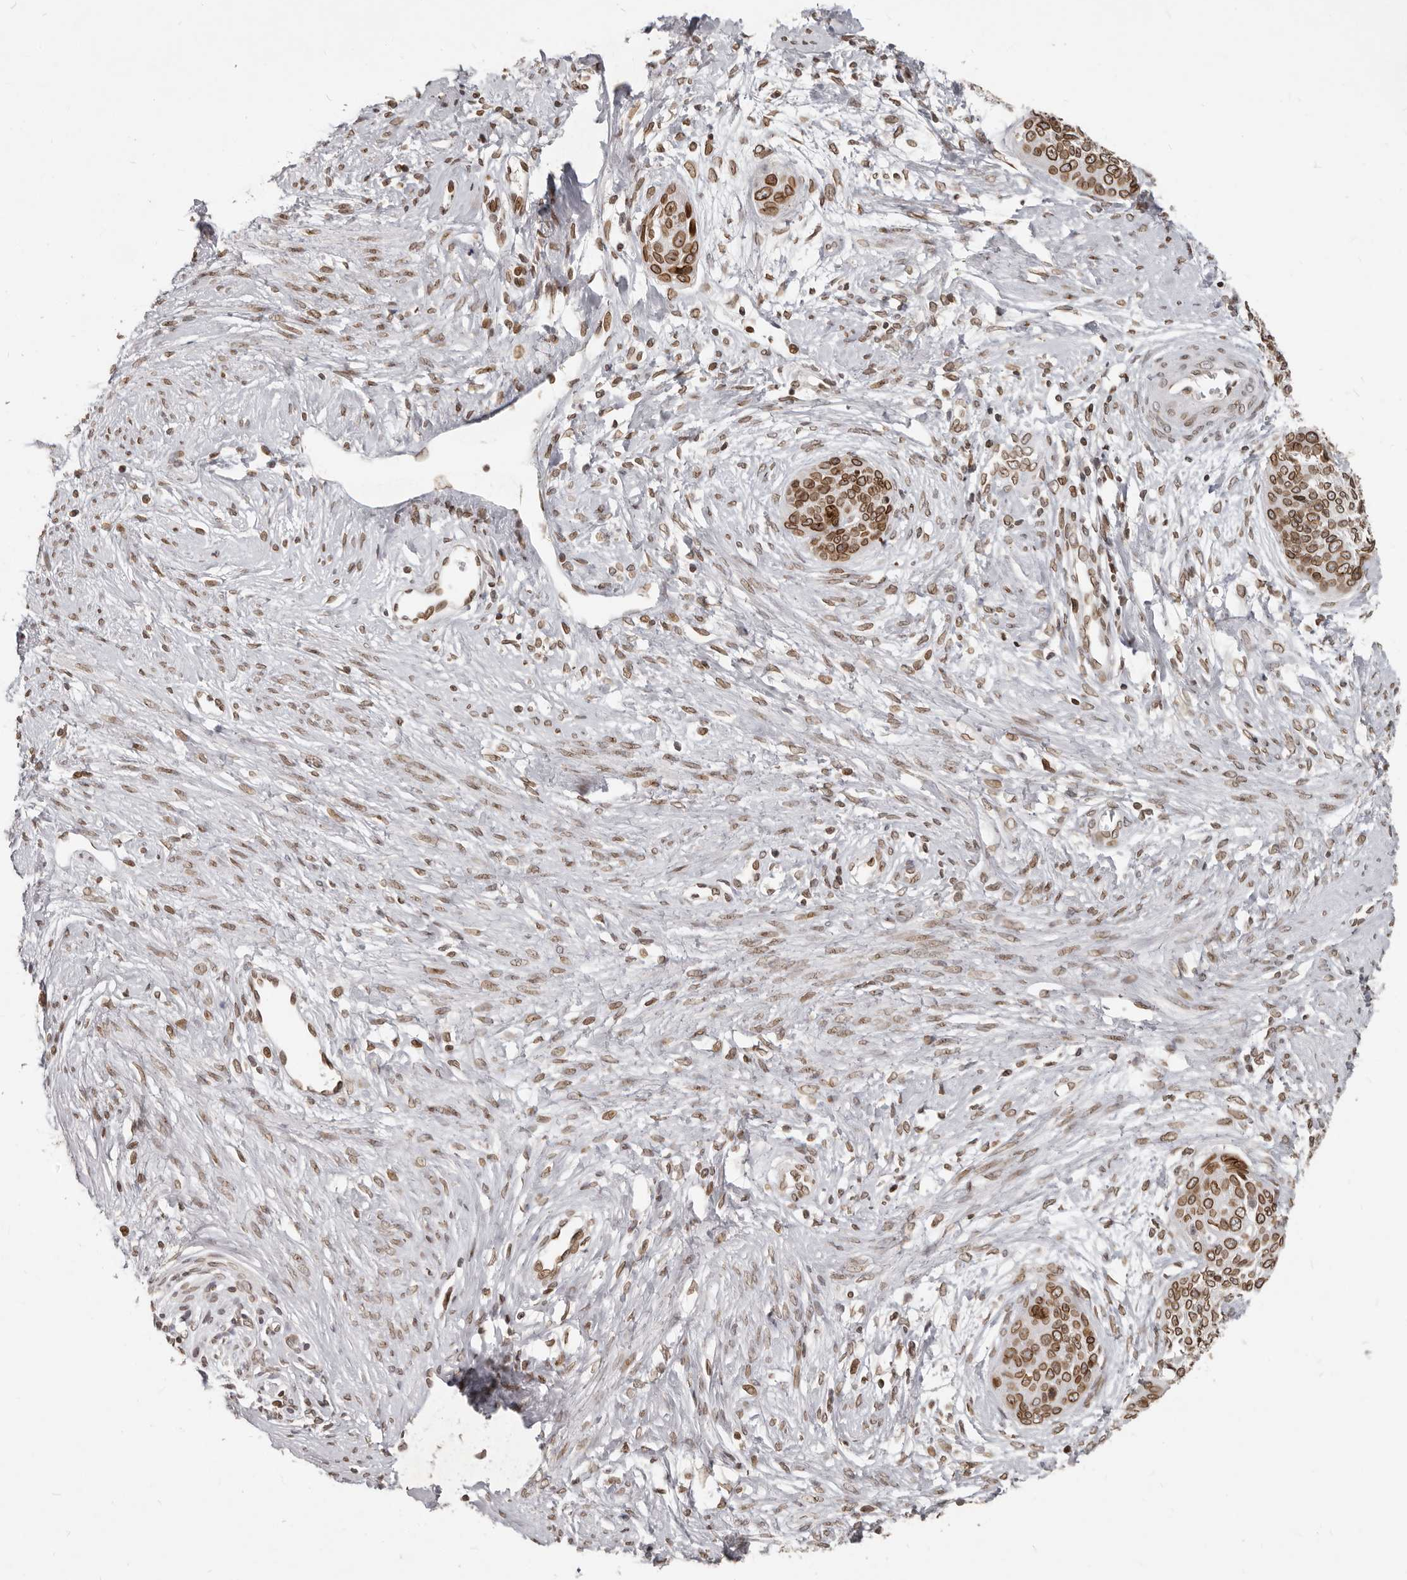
{"staining": {"intensity": "moderate", "quantity": ">75%", "location": "cytoplasmic/membranous,nuclear"}, "tissue": "cervical cancer", "cell_type": "Tumor cells", "image_type": "cancer", "snomed": [{"axis": "morphology", "description": "Squamous cell carcinoma, NOS"}, {"axis": "topography", "description": "Cervix"}], "caption": "Immunohistochemistry (IHC) photomicrograph of neoplastic tissue: cervical squamous cell carcinoma stained using immunohistochemistry displays medium levels of moderate protein expression localized specifically in the cytoplasmic/membranous and nuclear of tumor cells, appearing as a cytoplasmic/membranous and nuclear brown color.", "gene": "NUP153", "patient": {"sex": "female", "age": 37}}